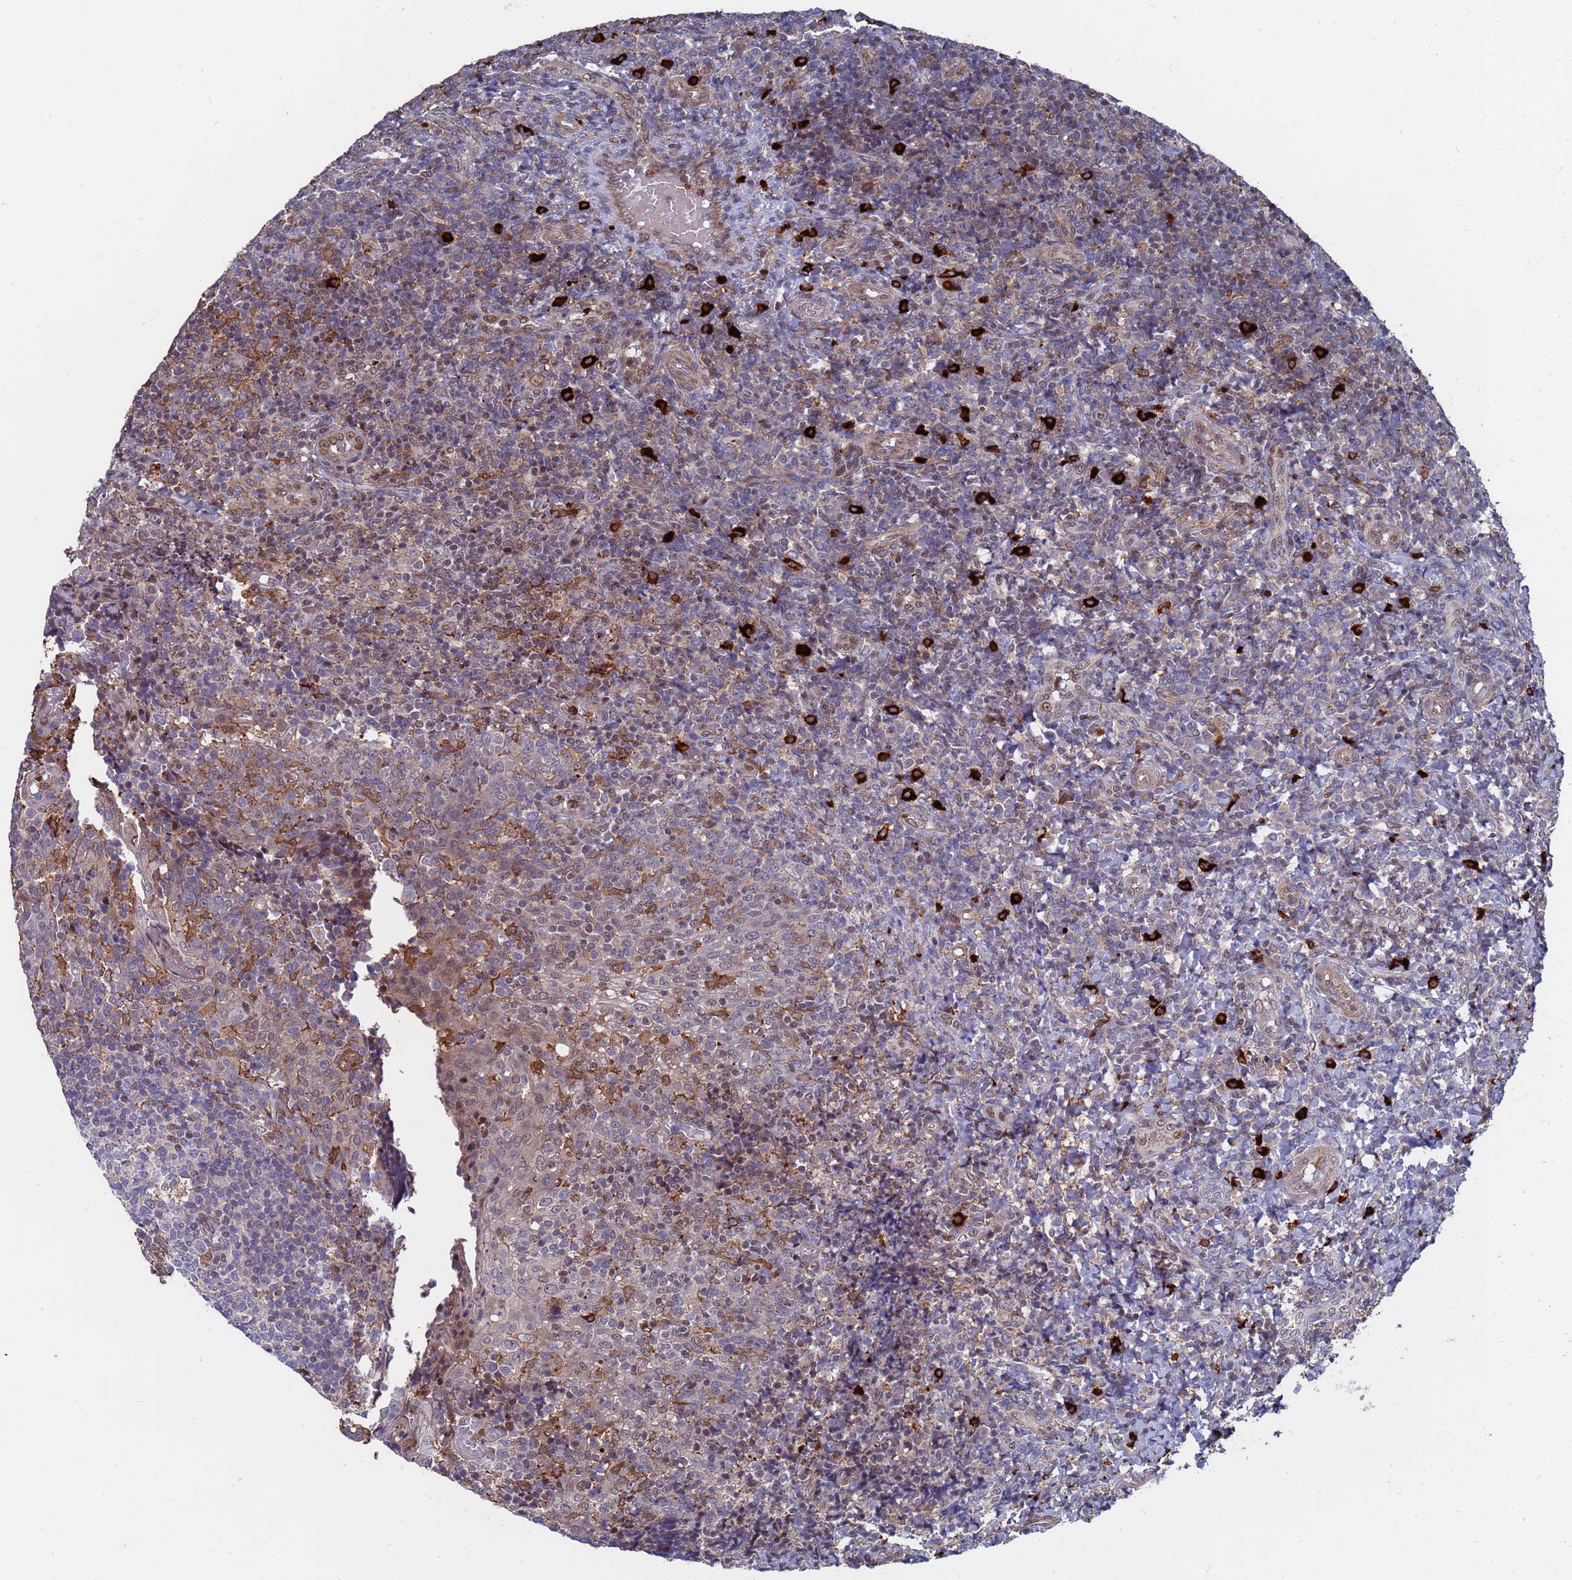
{"staining": {"intensity": "weak", "quantity": "<25%", "location": "nuclear"}, "tissue": "tonsil", "cell_type": "Germinal center cells", "image_type": "normal", "snomed": [{"axis": "morphology", "description": "Normal tissue, NOS"}, {"axis": "topography", "description": "Tonsil"}], "caption": "DAB immunohistochemical staining of benign tonsil displays no significant positivity in germinal center cells. (Immunohistochemistry, brightfield microscopy, high magnification).", "gene": "TMBIM6", "patient": {"sex": "female", "age": 19}}